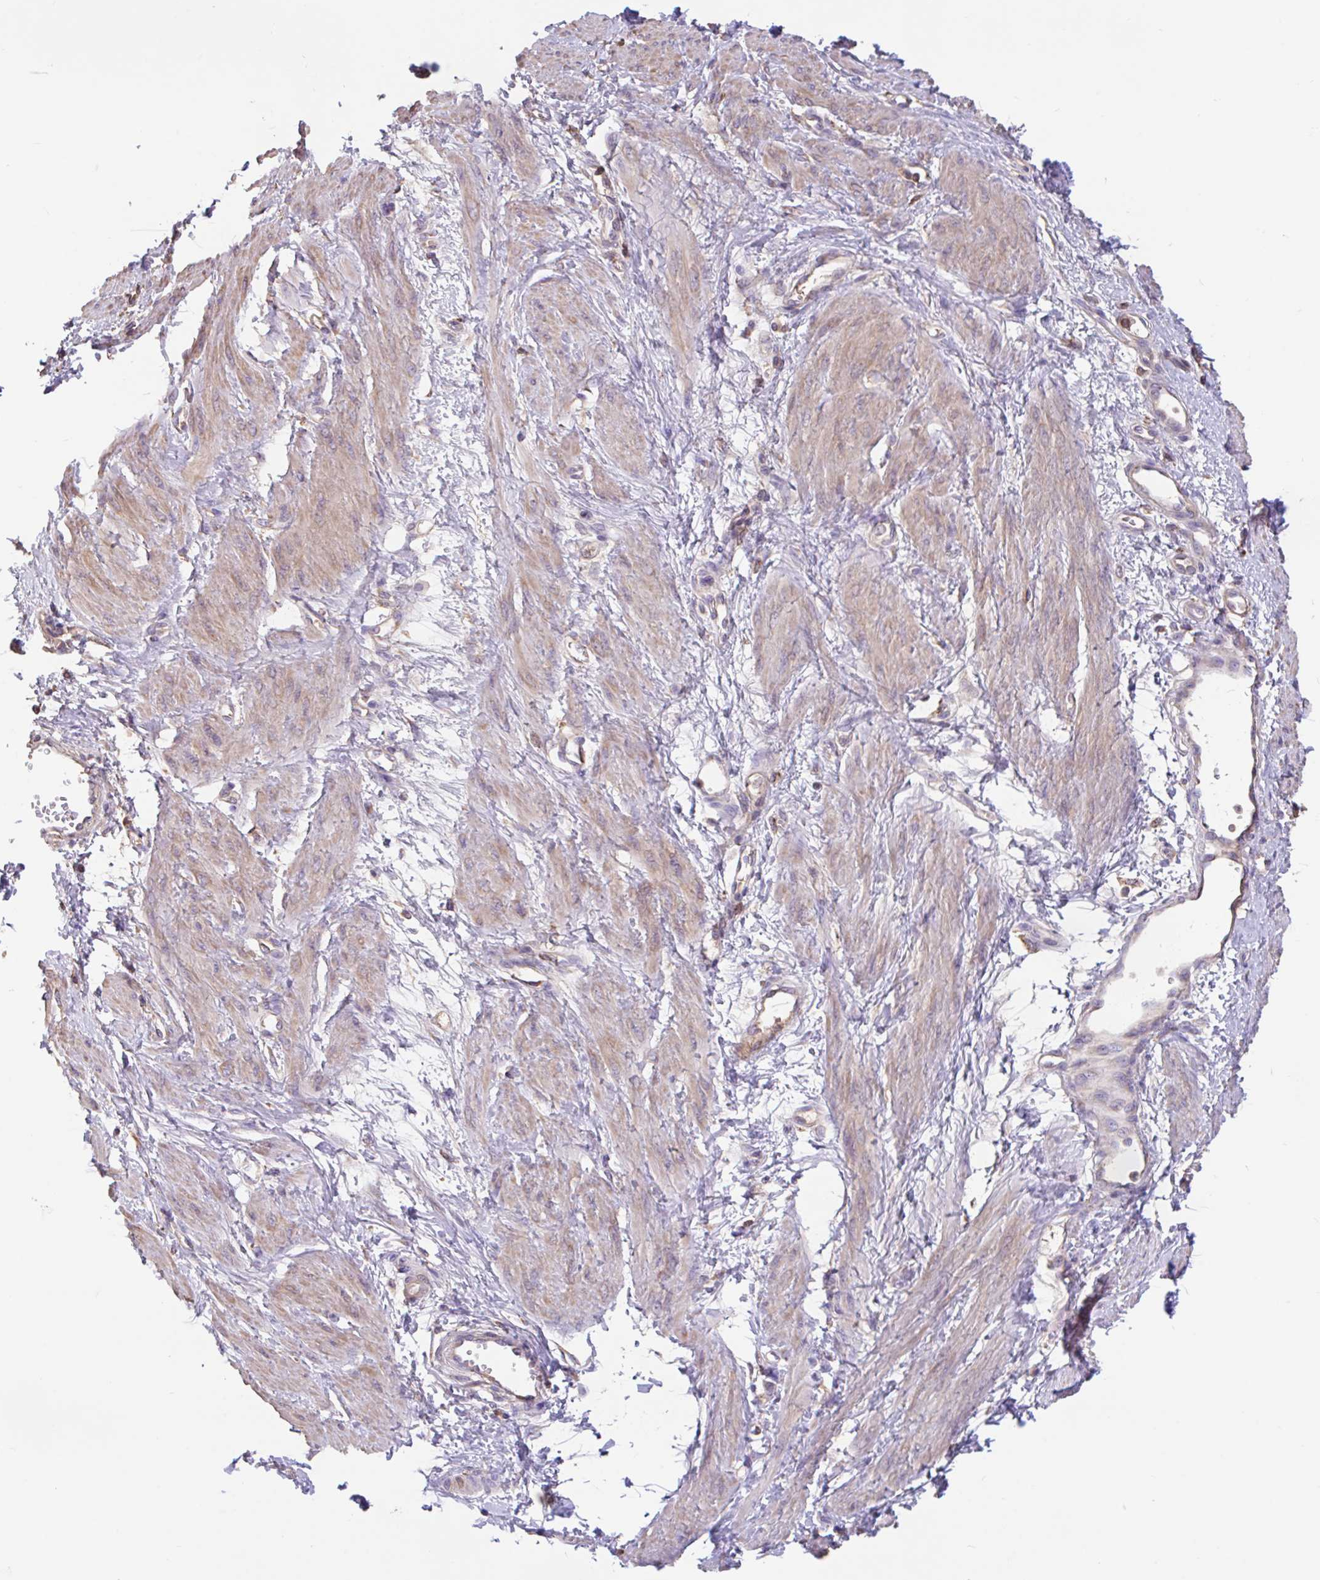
{"staining": {"intensity": "weak", "quantity": ">75%", "location": "cytoplasmic/membranous"}, "tissue": "smooth muscle", "cell_type": "Smooth muscle cells", "image_type": "normal", "snomed": [{"axis": "morphology", "description": "Normal tissue, NOS"}, {"axis": "topography", "description": "Smooth muscle"}, {"axis": "topography", "description": "Uterus"}], "caption": "Smooth muscle cells display low levels of weak cytoplasmic/membranous staining in approximately >75% of cells in normal human smooth muscle.", "gene": "RALBP1", "patient": {"sex": "female", "age": 39}}